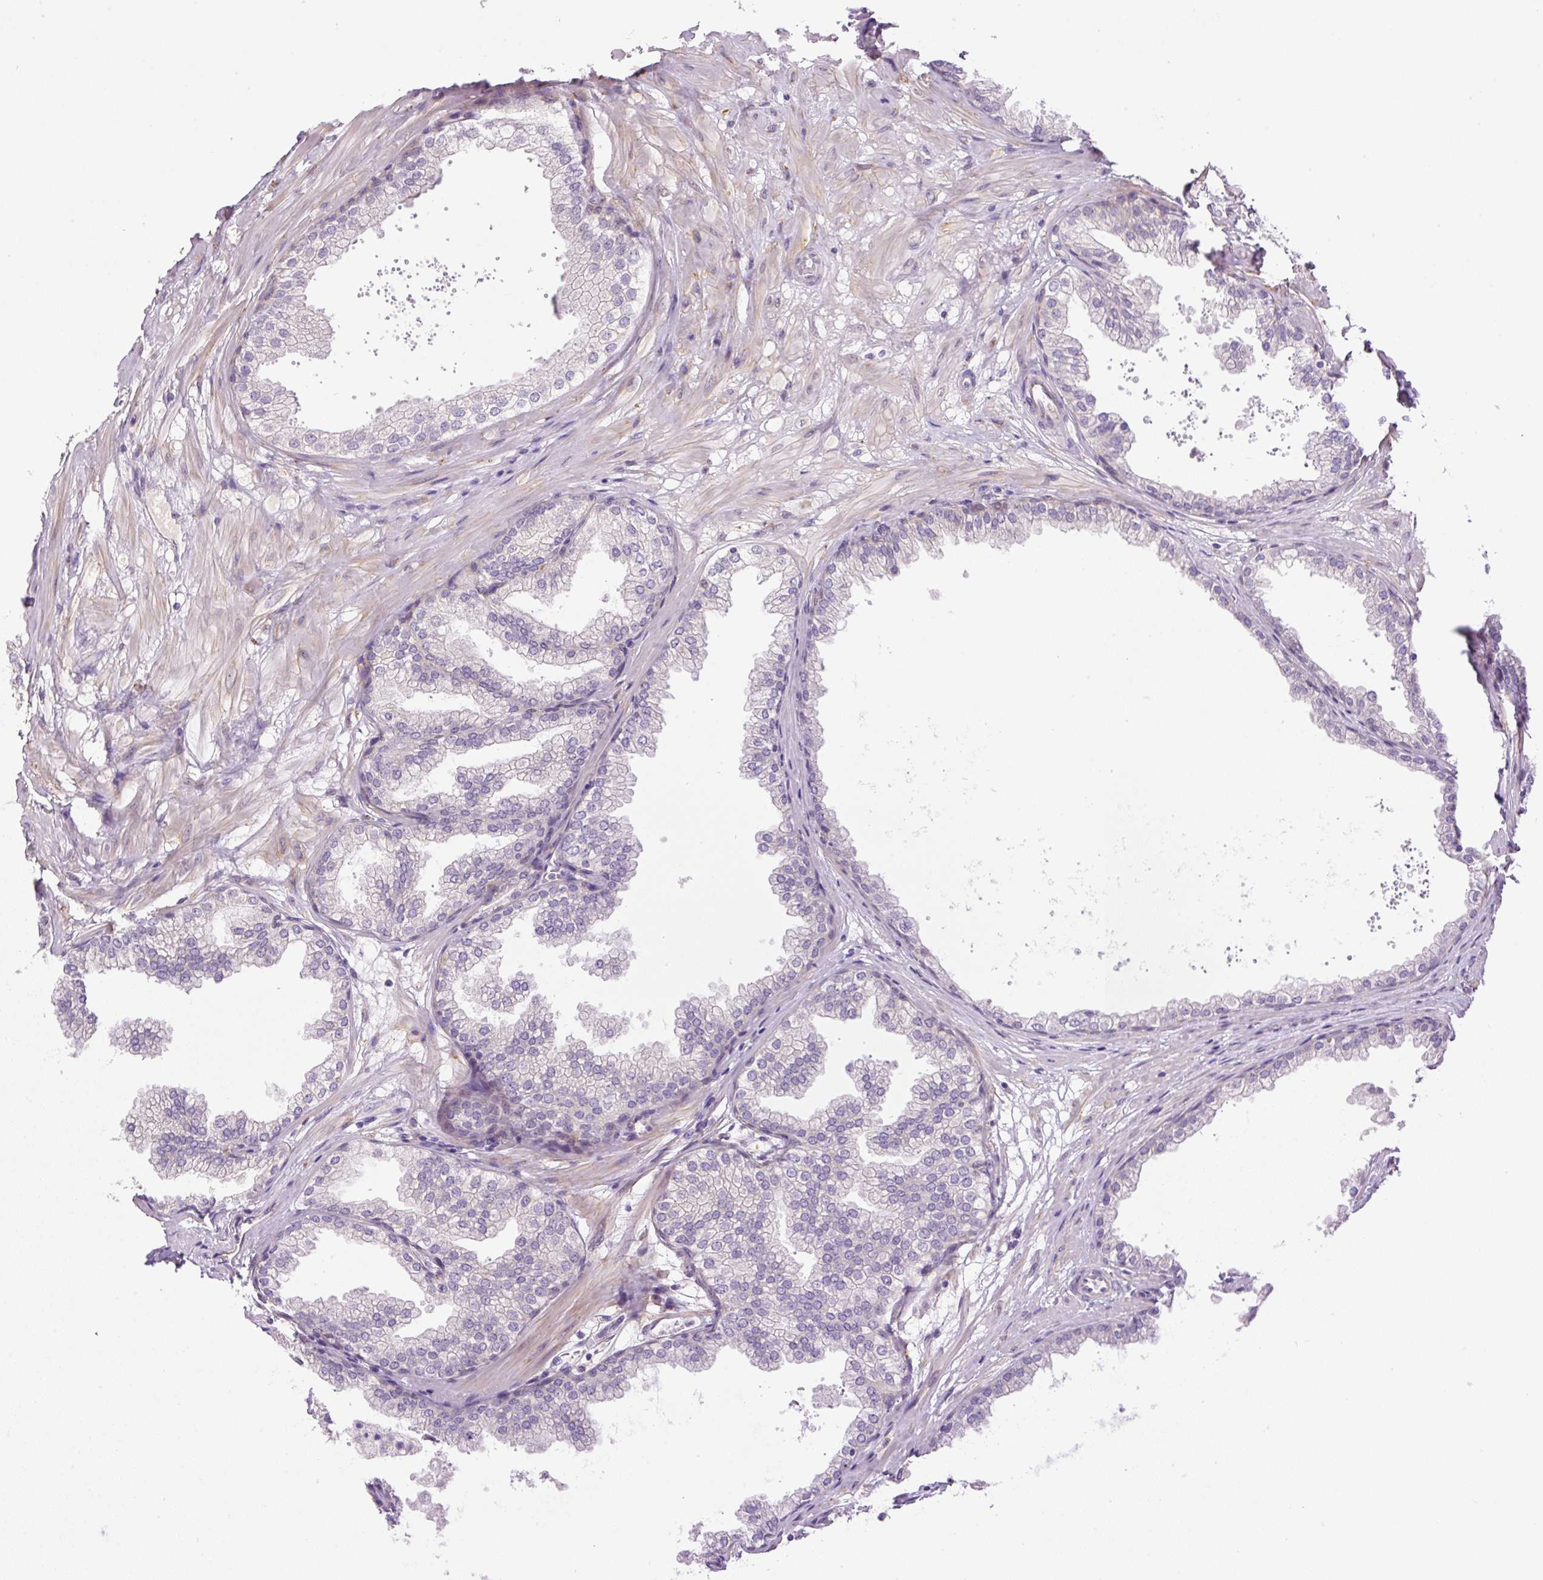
{"staining": {"intensity": "weak", "quantity": "25%-75%", "location": "cytoplasmic/membranous"}, "tissue": "prostate", "cell_type": "Glandular cells", "image_type": "normal", "snomed": [{"axis": "morphology", "description": "Normal tissue, NOS"}, {"axis": "topography", "description": "Prostate"}], "caption": "Immunohistochemistry image of benign prostate: human prostate stained using immunohistochemistry displays low levels of weak protein expression localized specifically in the cytoplasmic/membranous of glandular cells, appearing as a cytoplasmic/membranous brown color.", "gene": "POFUT1", "patient": {"sex": "male", "age": 37}}